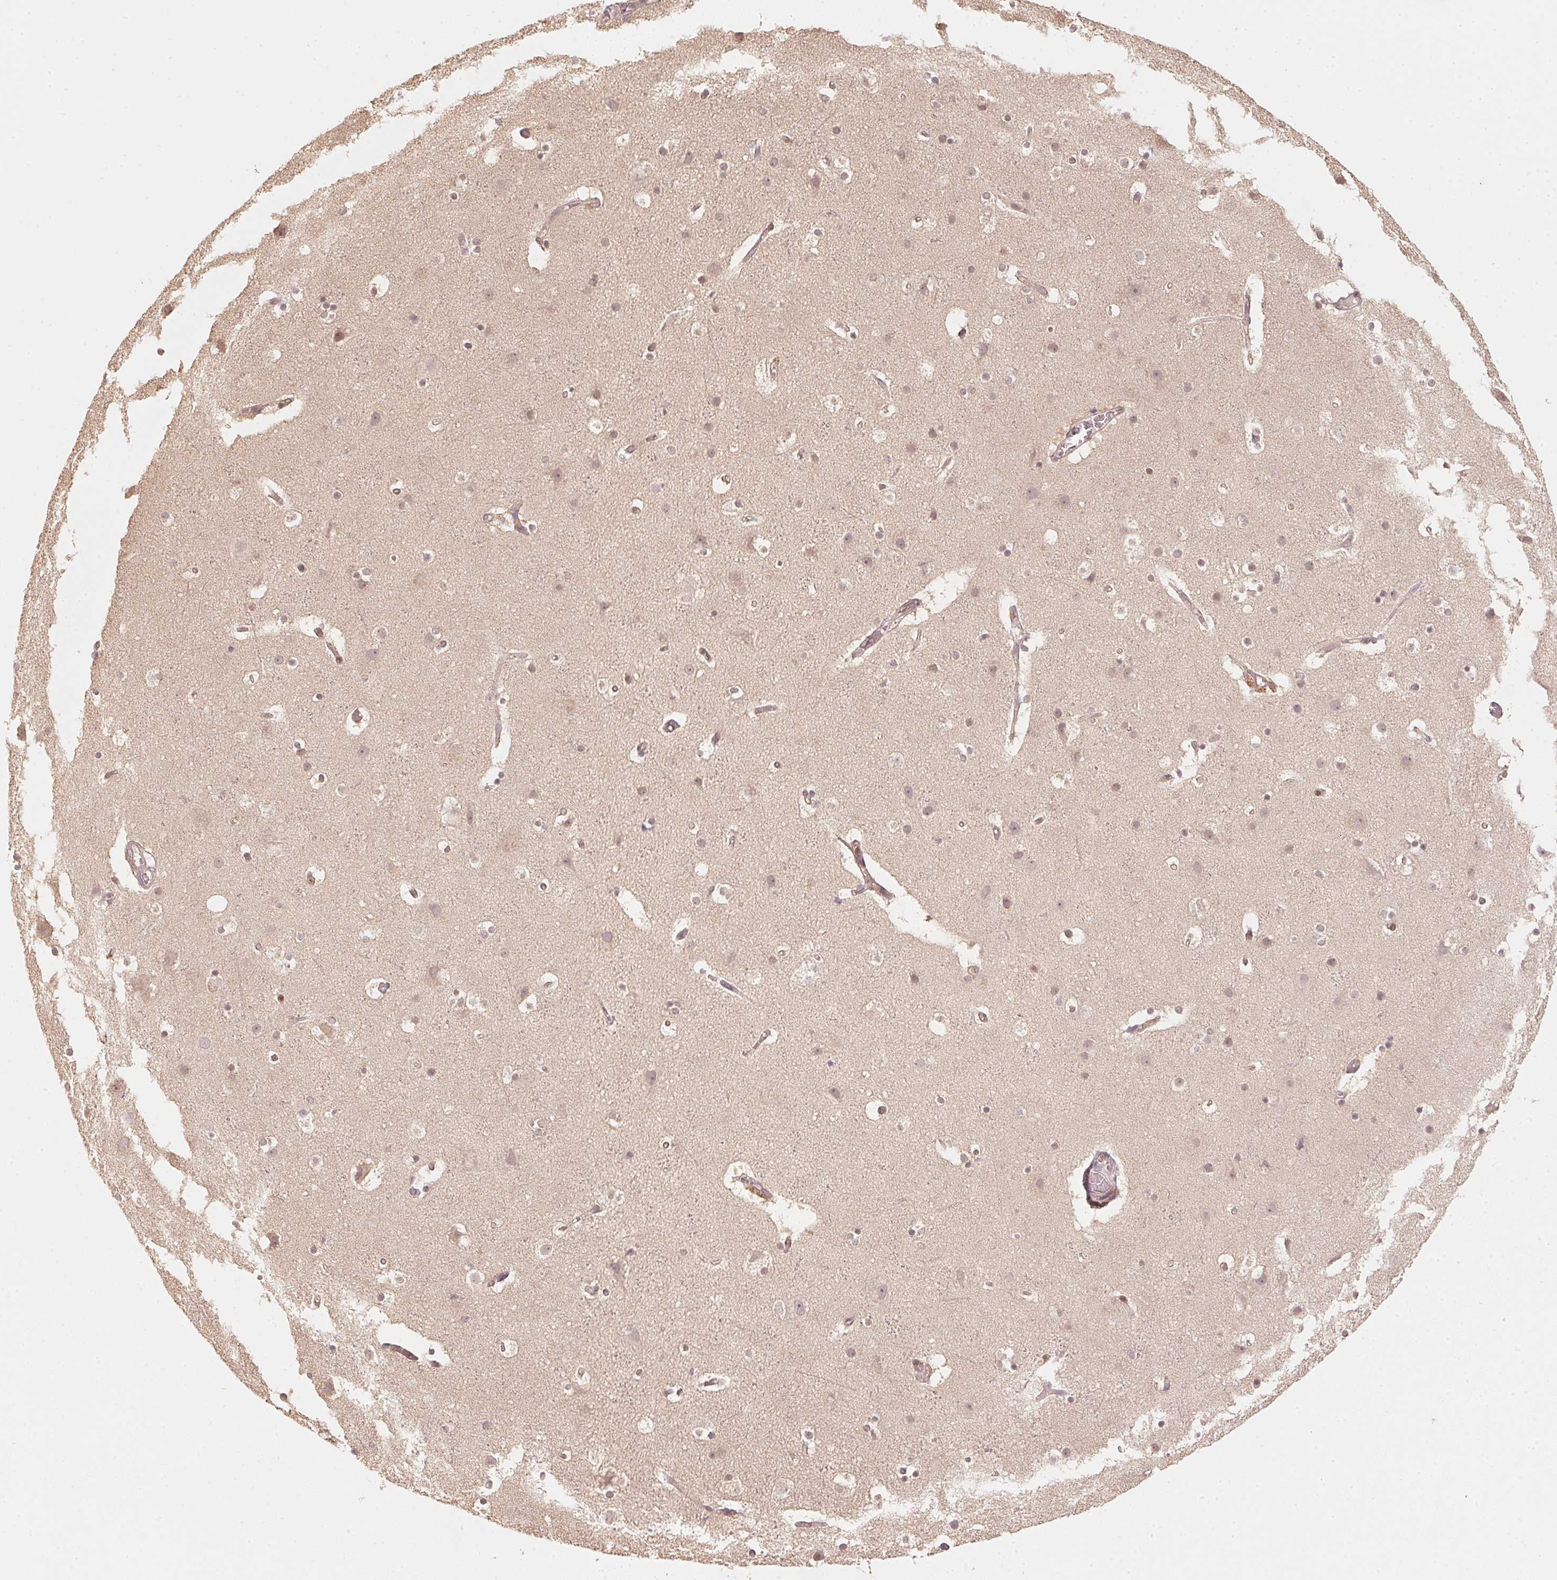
{"staining": {"intensity": "weak", "quantity": ">75%", "location": "cytoplasmic/membranous,nuclear"}, "tissue": "cerebral cortex", "cell_type": "Endothelial cells", "image_type": "normal", "snomed": [{"axis": "morphology", "description": "Normal tissue, NOS"}, {"axis": "topography", "description": "Cerebral cortex"}], "caption": "The micrograph reveals staining of unremarkable cerebral cortex, revealing weak cytoplasmic/membranous,nuclear protein staining (brown color) within endothelial cells. (Brightfield microscopy of DAB IHC at high magnification).", "gene": "UBE2L3", "patient": {"sex": "female", "age": 52}}